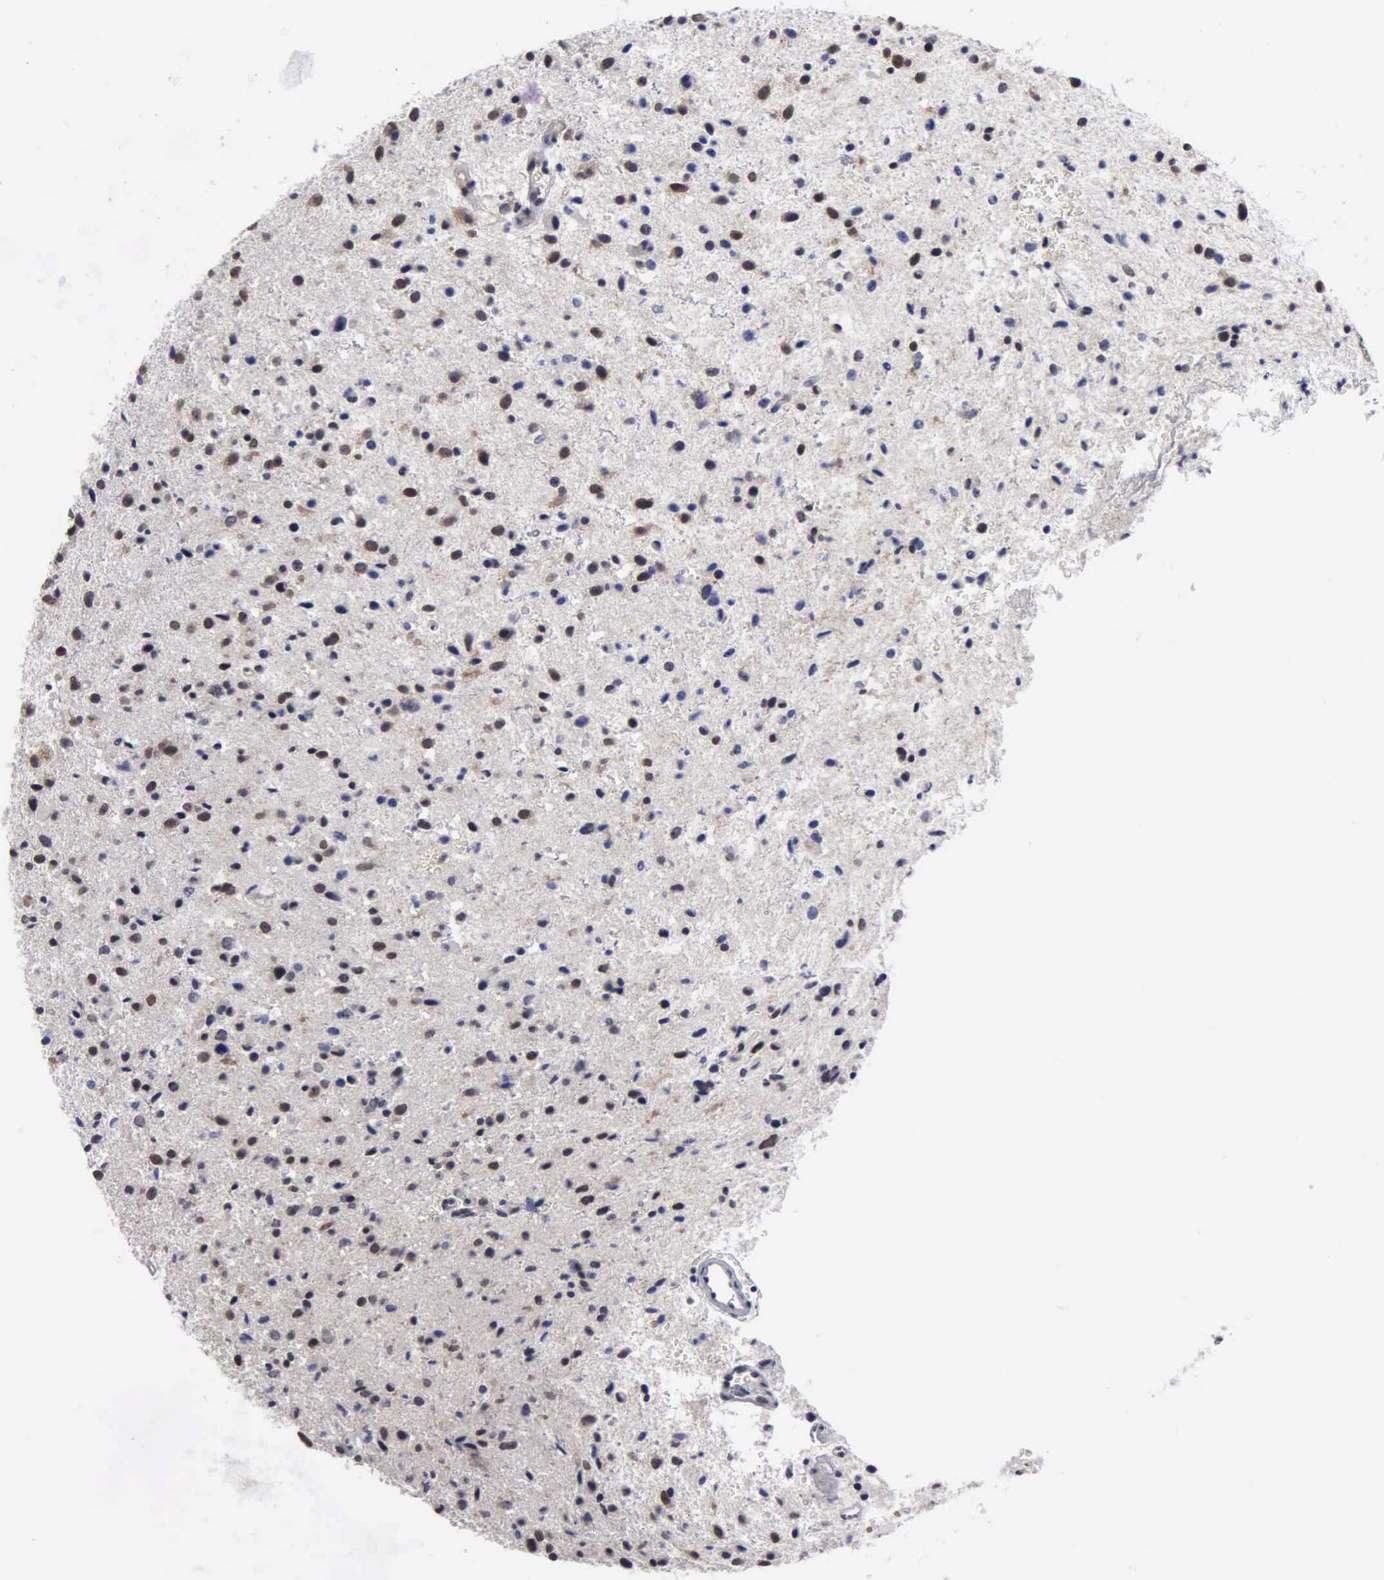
{"staining": {"intensity": "moderate", "quantity": "25%-75%", "location": "cytoplasmic/membranous"}, "tissue": "glioma", "cell_type": "Tumor cells", "image_type": "cancer", "snomed": [{"axis": "morphology", "description": "Glioma, malignant, Low grade"}, {"axis": "topography", "description": "Brain"}], "caption": "Brown immunohistochemical staining in glioma demonstrates moderate cytoplasmic/membranous expression in approximately 25%-75% of tumor cells.", "gene": "ZBTB33", "patient": {"sex": "female", "age": 46}}